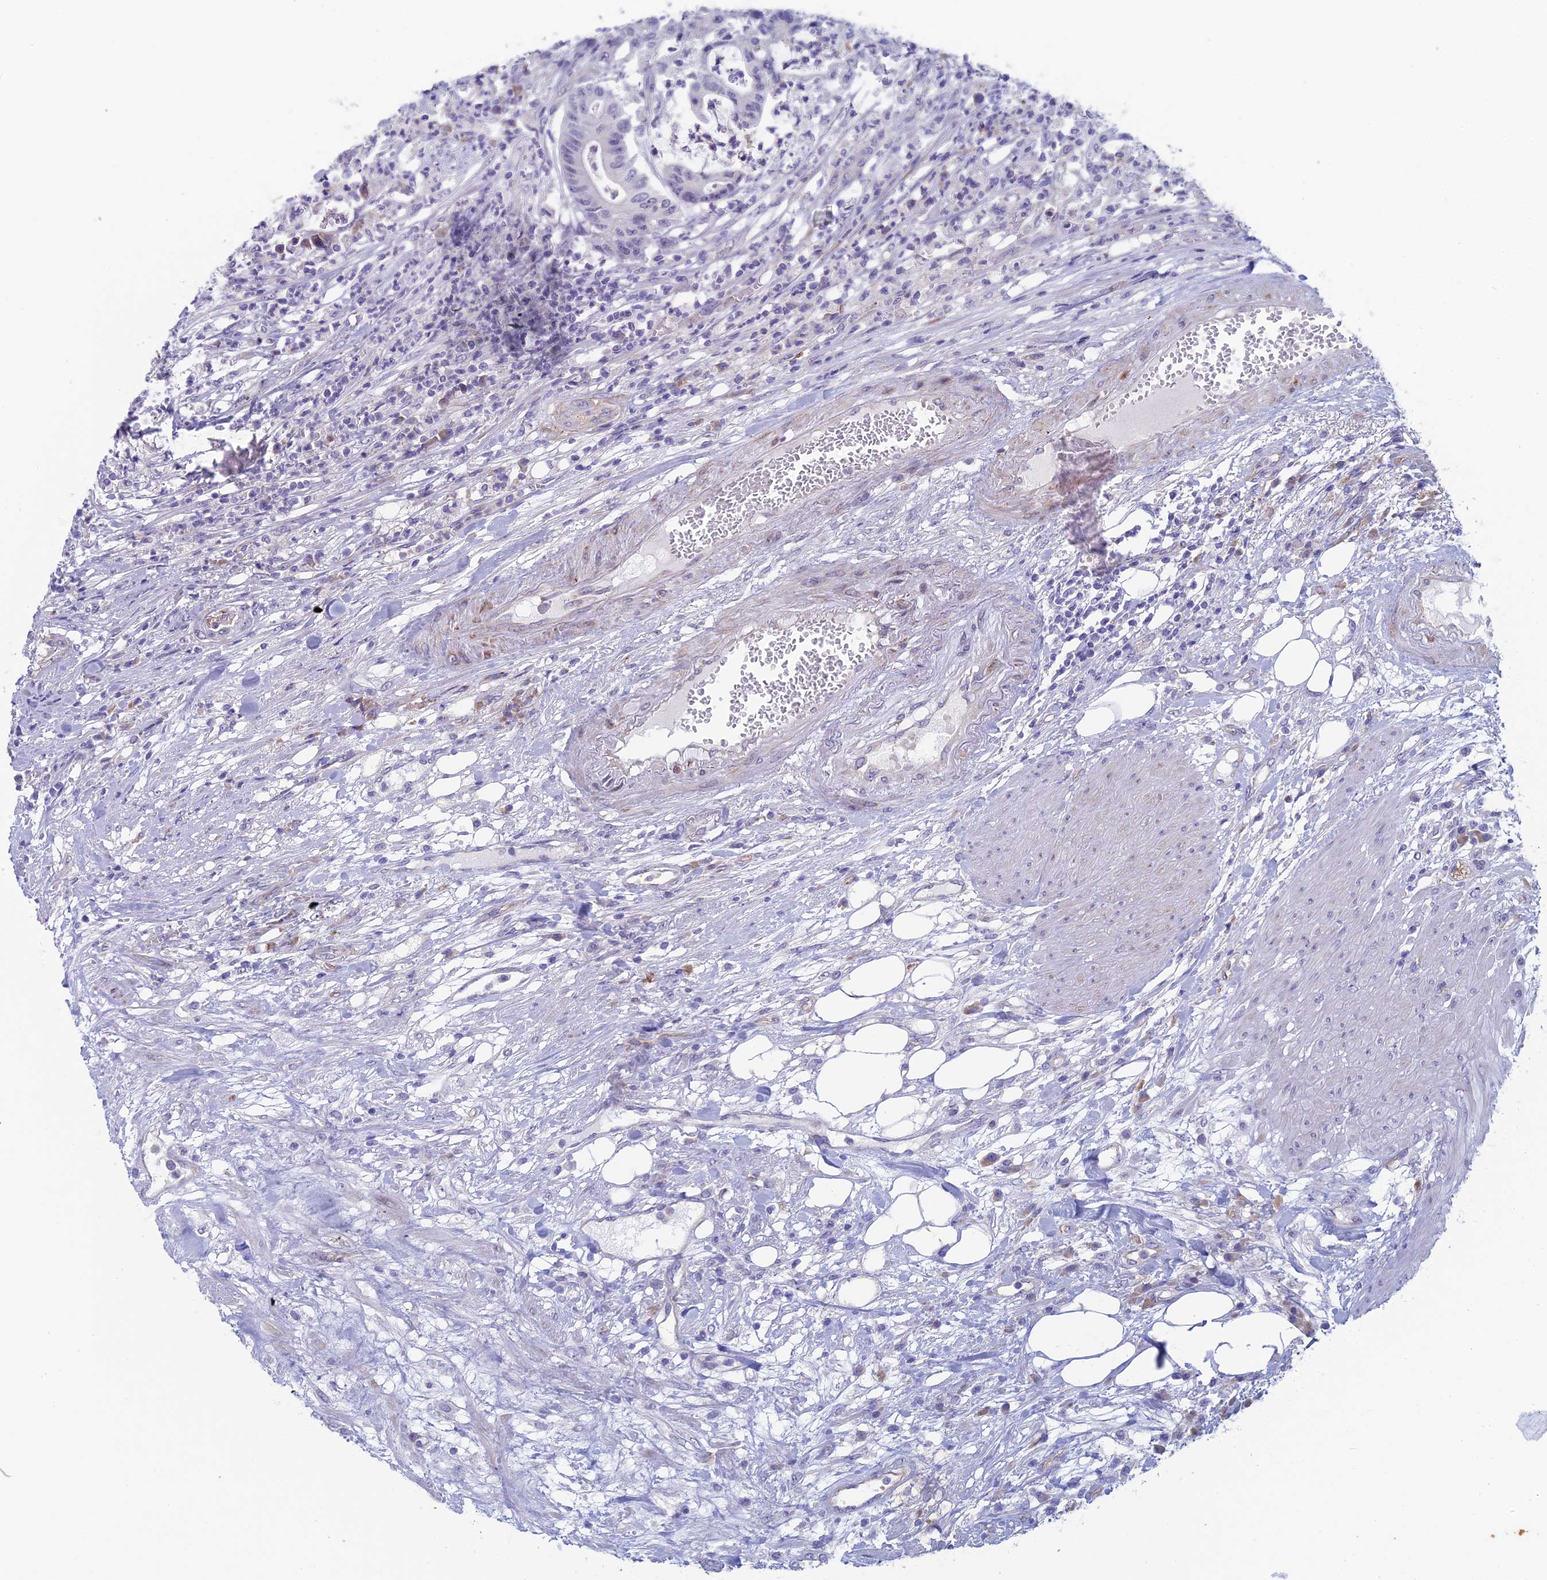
{"staining": {"intensity": "negative", "quantity": "none", "location": "none"}, "tissue": "colorectal cancer", "cell_type": "Tumor cells", "image_type": "cancer", "snomed": [{"axis": "morphology", "description": "Adenocarcinoma, NOS"}, {"axis": "topography", "description": "Colon"}], "caption": "Immunohistochemistry (IHC) photomicrograph of colorectal cancer (adenocarcinoma) stained for a protein (brown), which displays no positivity in tumor cells.", "gene": "PPP1R26", "patient": {"sex": "female", "age": 84}}